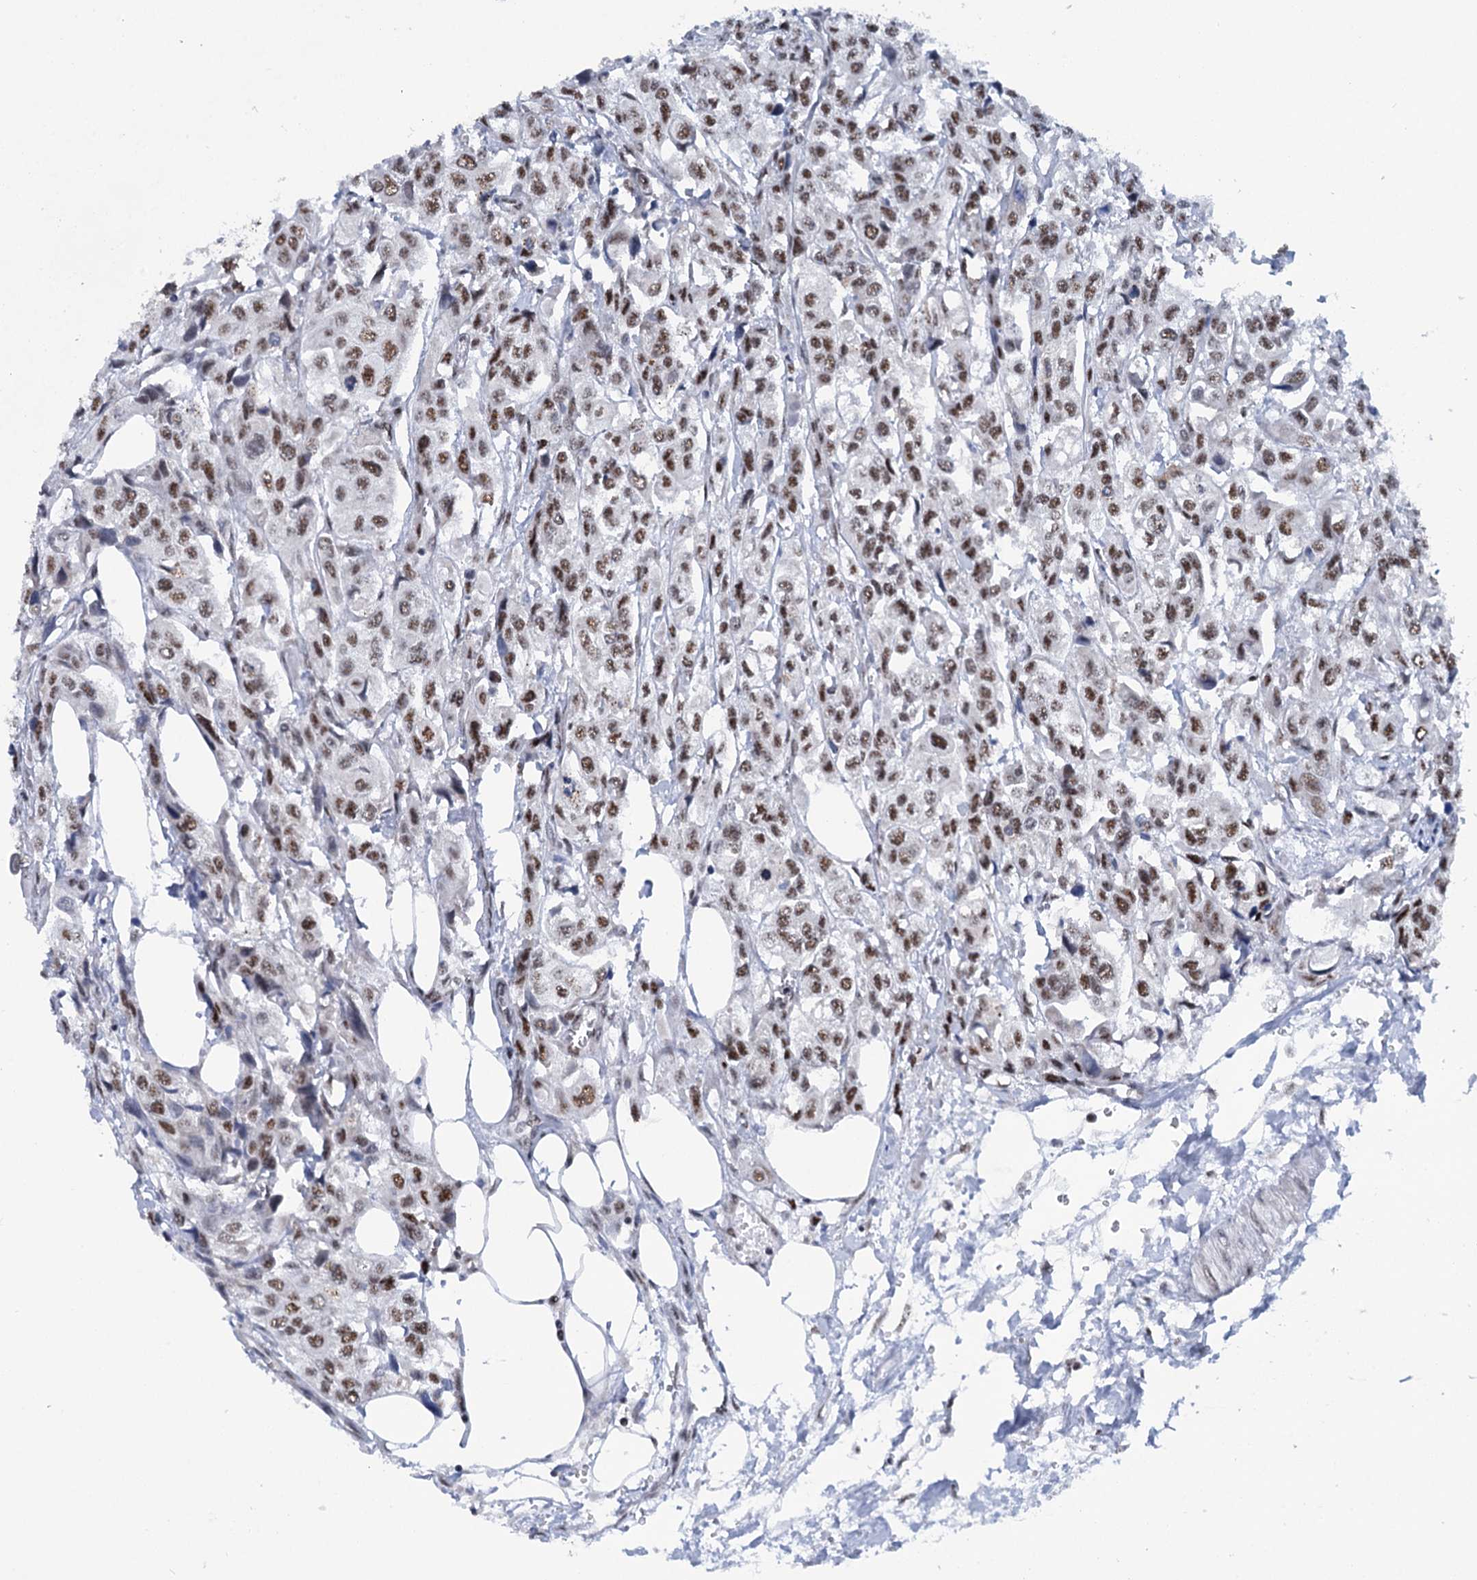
{"staining": {"intensity": "moderate", "quantity": ">75%", "location": "nuclear"}, "tissue": "urothelial cancer", "cell_type": "Tumor cells", "image_type": "cancer", "snomed": [{"axis": "morphology", "description": "Urothelial carcinoma, High grade"}, {"axis": "topography", "description": "Urinary bladder"}], "caption": "The photomicrograph displays immunohistochemical staining of high-grade urothelial carcinoma. There is moderate nuclear staining is seen in approximately >75% of tumor cells.", "gene": "SREK1", "patient": {"sex": "male", "age": 67}}